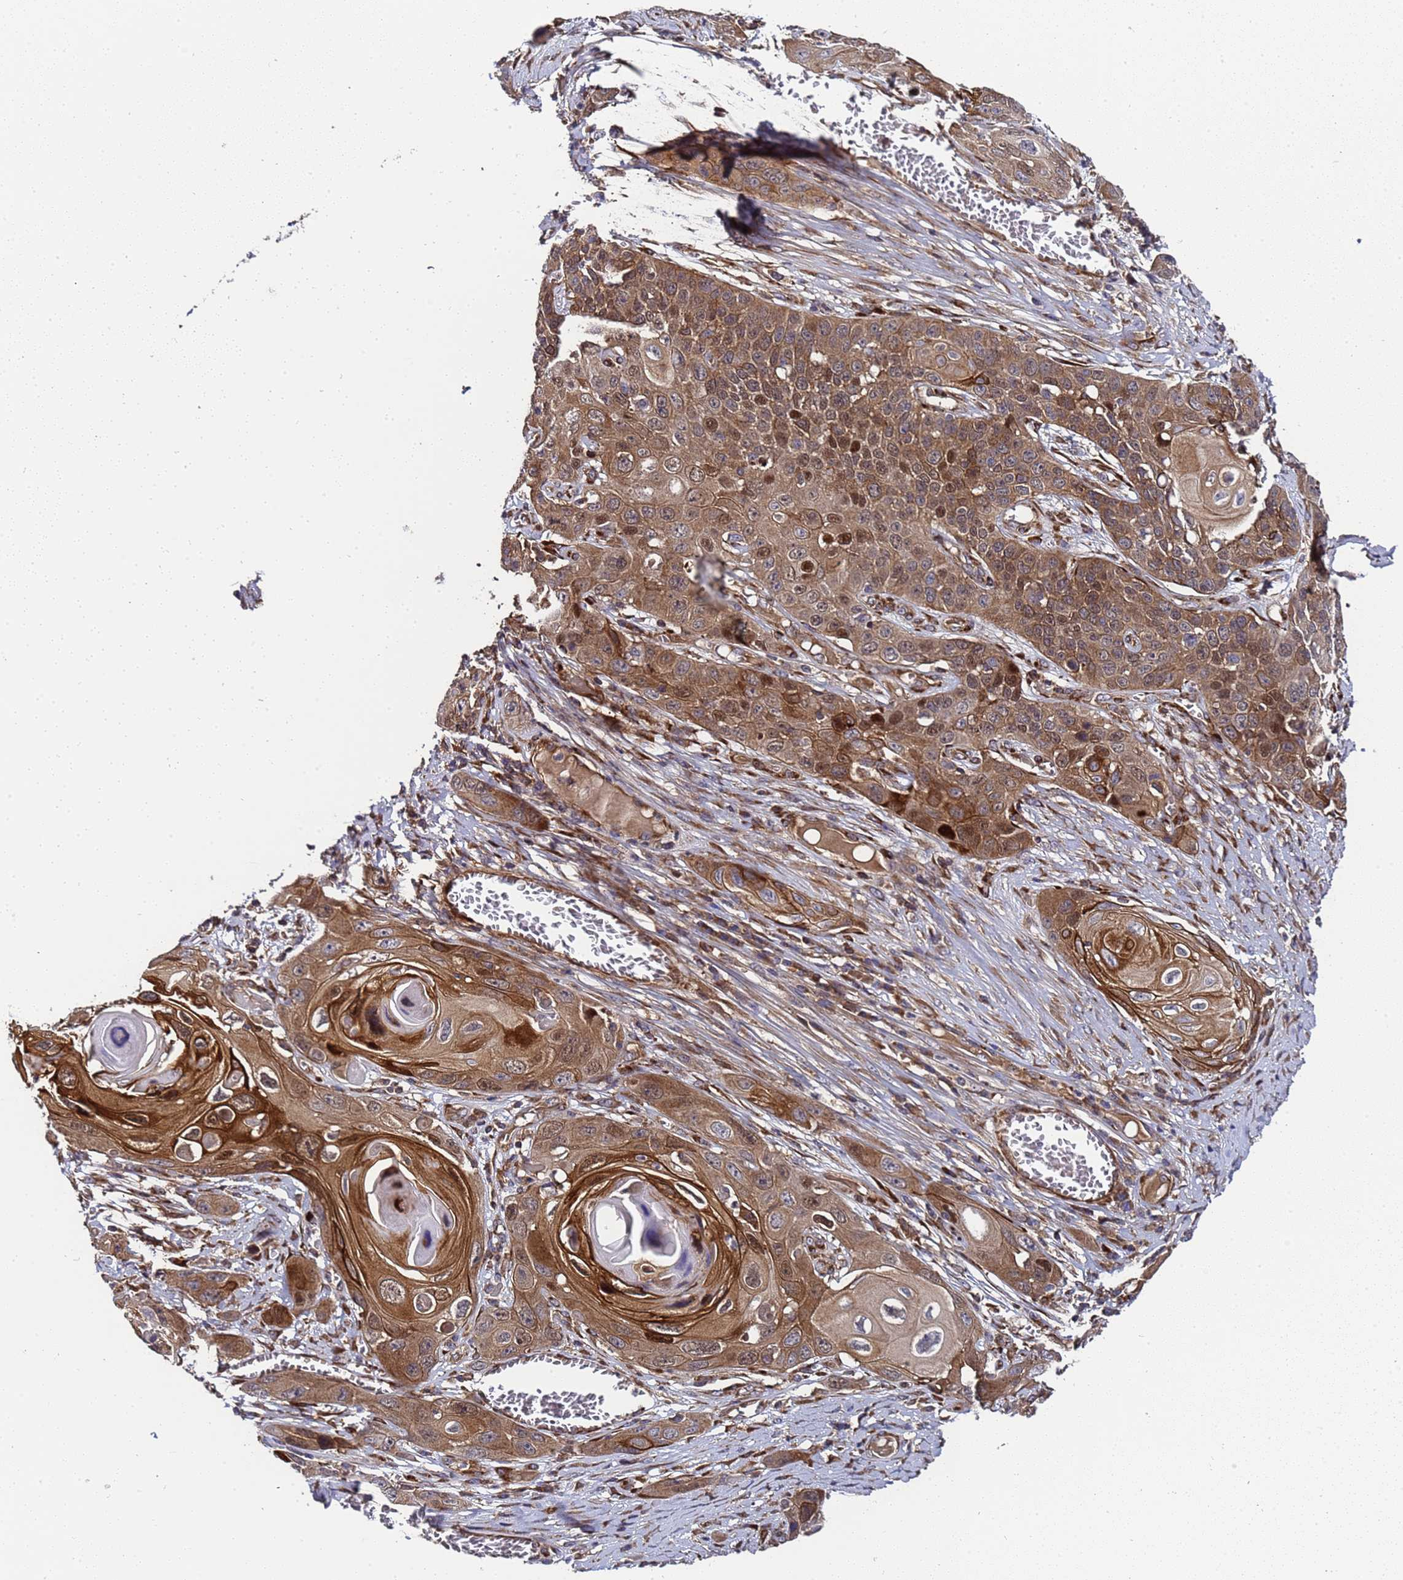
{"staining": {"intensity": "moderate", "quantity": ">75%", "location": "cytoplasmic/membranous,nuclear"}, "tissue": "skin cancer", "cell_type": "Tumor cells", "image_type": "cancer", "snomed": [{"axis": "morphology", "description": "Squamous cell carcinoma, NOS"}, {"axis": "topography", "description": "Skin"}], "caption": "A high-resolution photomicrograph shows IHC staining of skin cancer (squamous cell carcinoma), which demonstrates moderate cytoplasmic/membranous and nuclear staining in approximately >75% of tumor cells.", "gene": "MOCS1", "patient": {"sex": "male", "age": 55}}